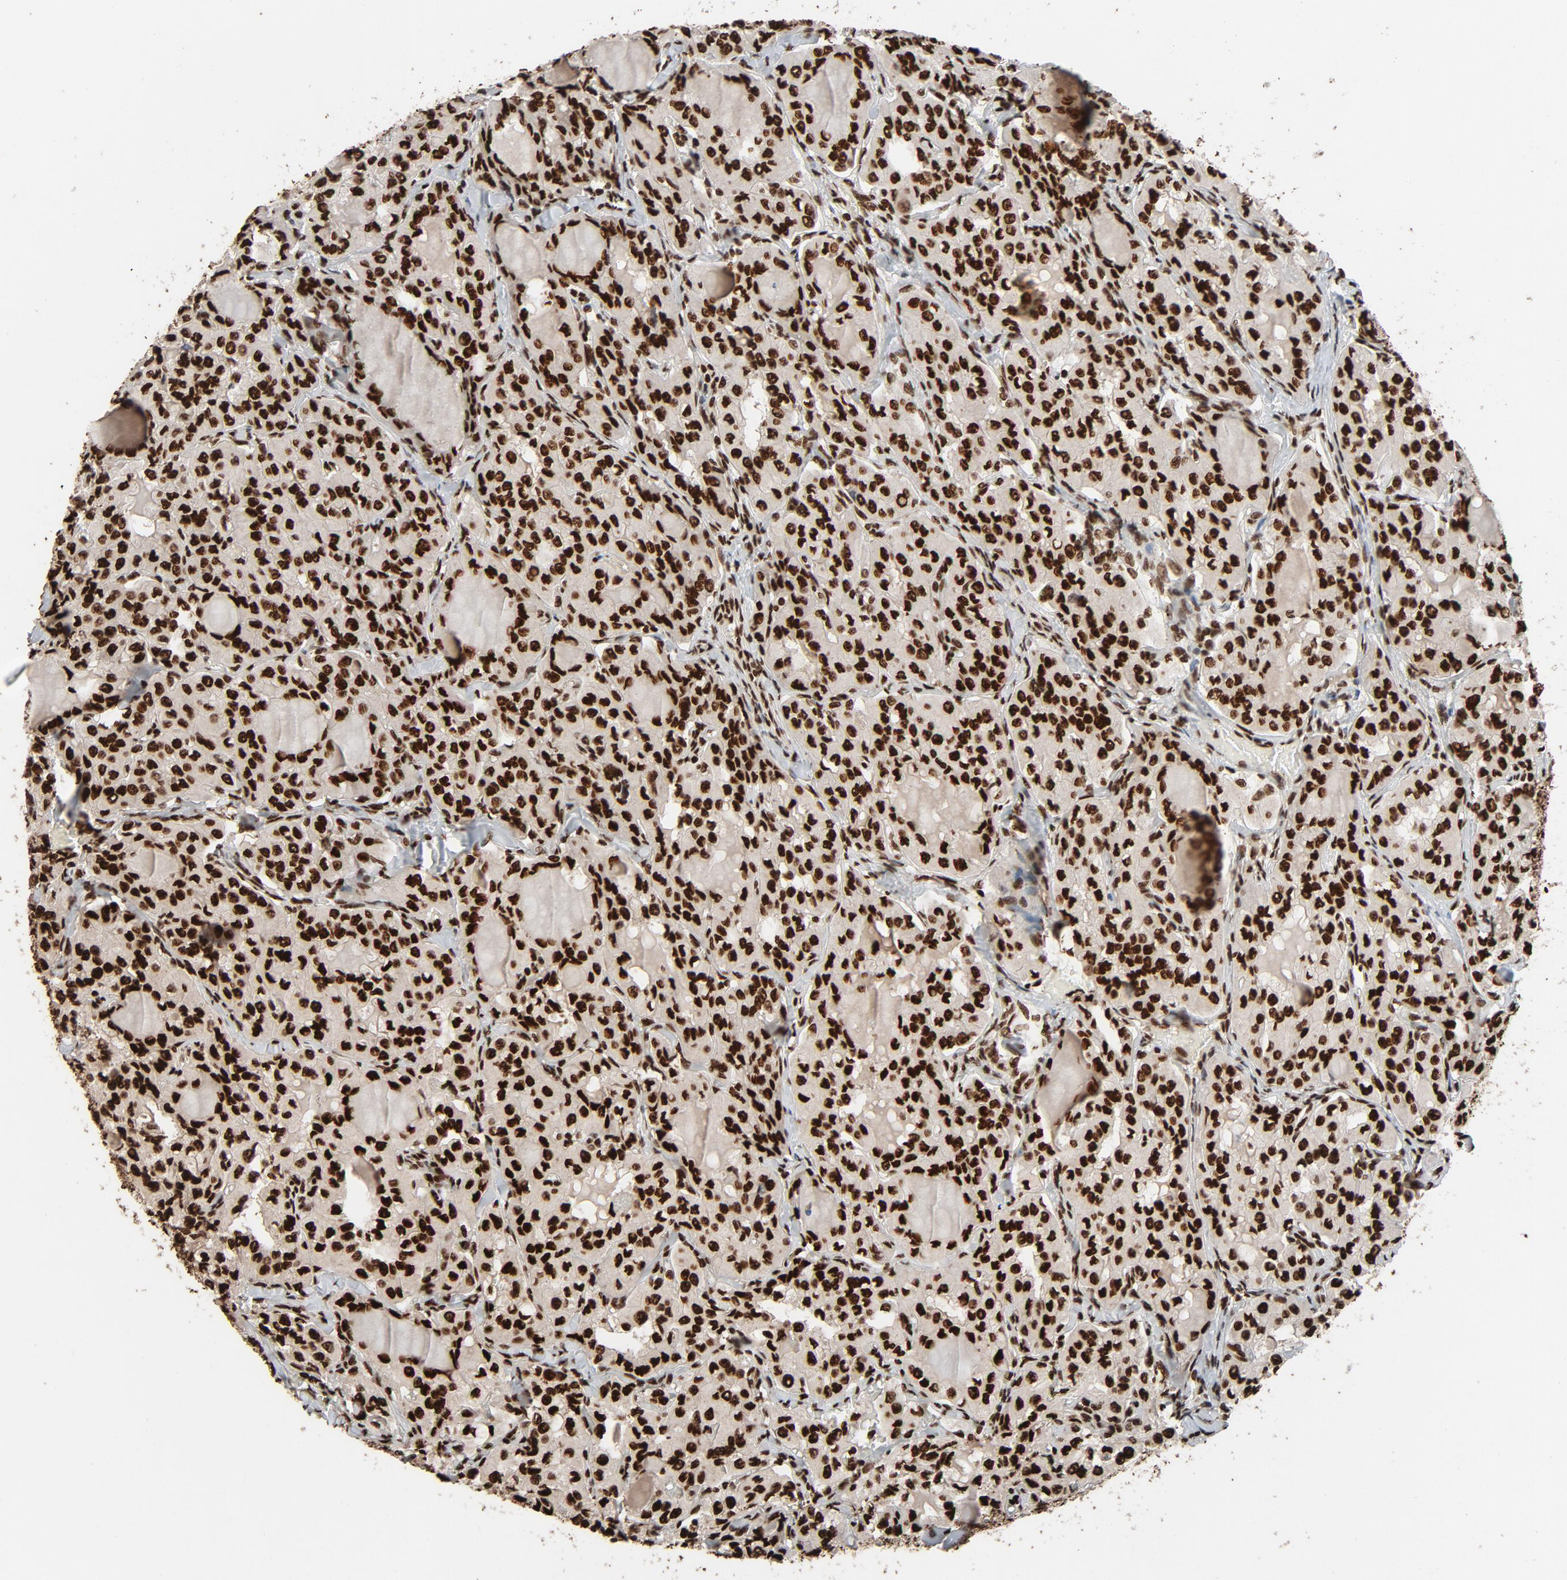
{"staining": {"intensity": "strong", "quantity": ">75%", "location": "nuclear"}, "tissue": "thyroid cancer", "cell_type": "Tumor cells", "image_type": "cancer", "snomed": [{"axis": "morphology", "description": "Papillary adenocarcinoma, NOS"}, {"axis": "topography", "description": "Thyroid gland"}], "caption": "Immunohistochemistry (DAB) staining of human papillary adenocarcinoma (thyroid) demonstrates strong nuclear protein staining in about >75% of tumor cells.", "gene": "TP53BP1", "patient": {"sex": "male", "age": 20}}